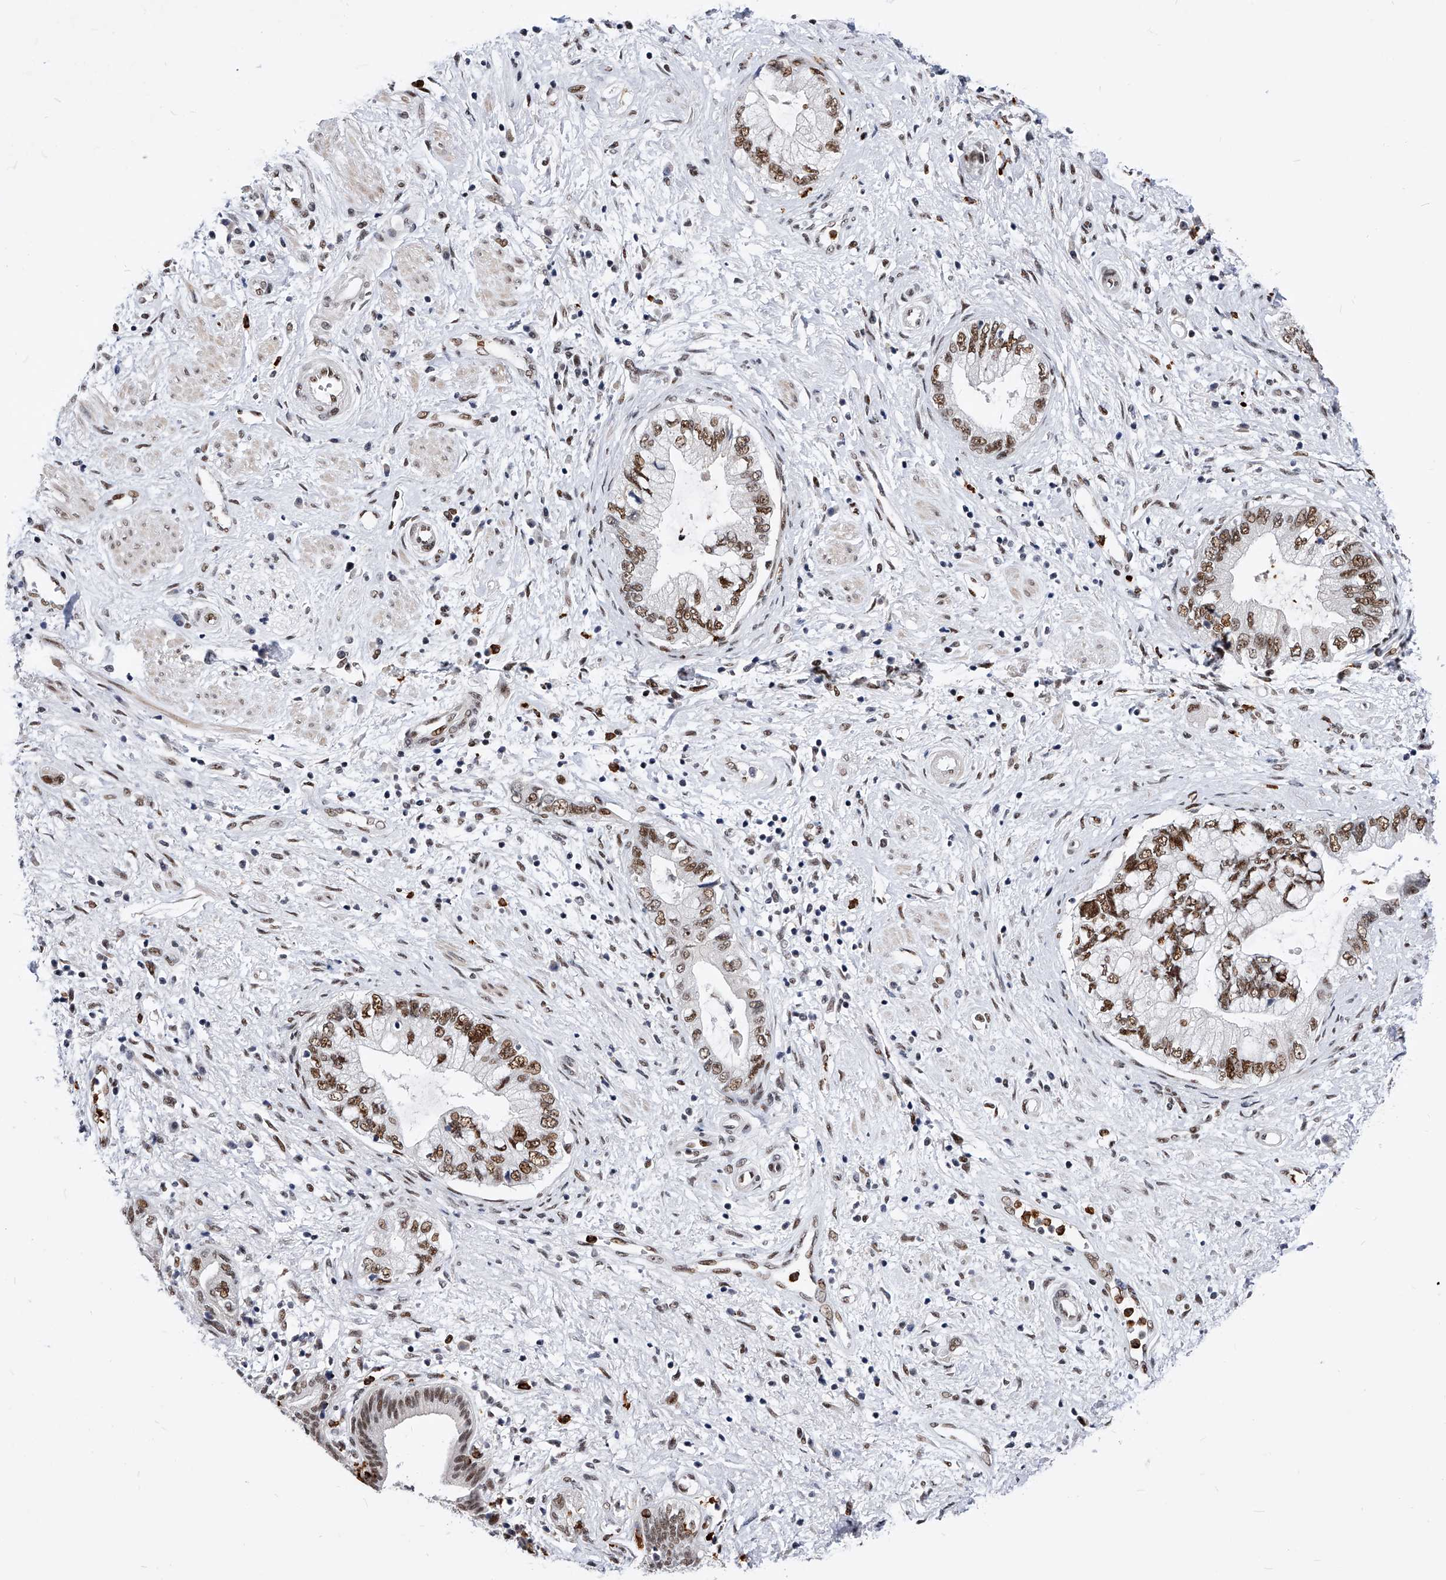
{"staining": {"intensity": "moderate", "quantity": ">75%", "location": "nuclear"}, "tissue": "pancreatic cancer", "cell_type": "Tumor cells", "image_type": "cancer", "snomed": [{"axis": "morphology", "description": "Adenocarcinoma, NOS"}, {"axis": "topography", "description": "Pancreas"}], "caption": "Immunohistochemical staining of adenocarcinoma (pancreatic) reveals moderate nuclear protein positivity in about >75% of tumor cells.", "gene": "TESK2", "patient": {"sex": "female", "age": 73}}